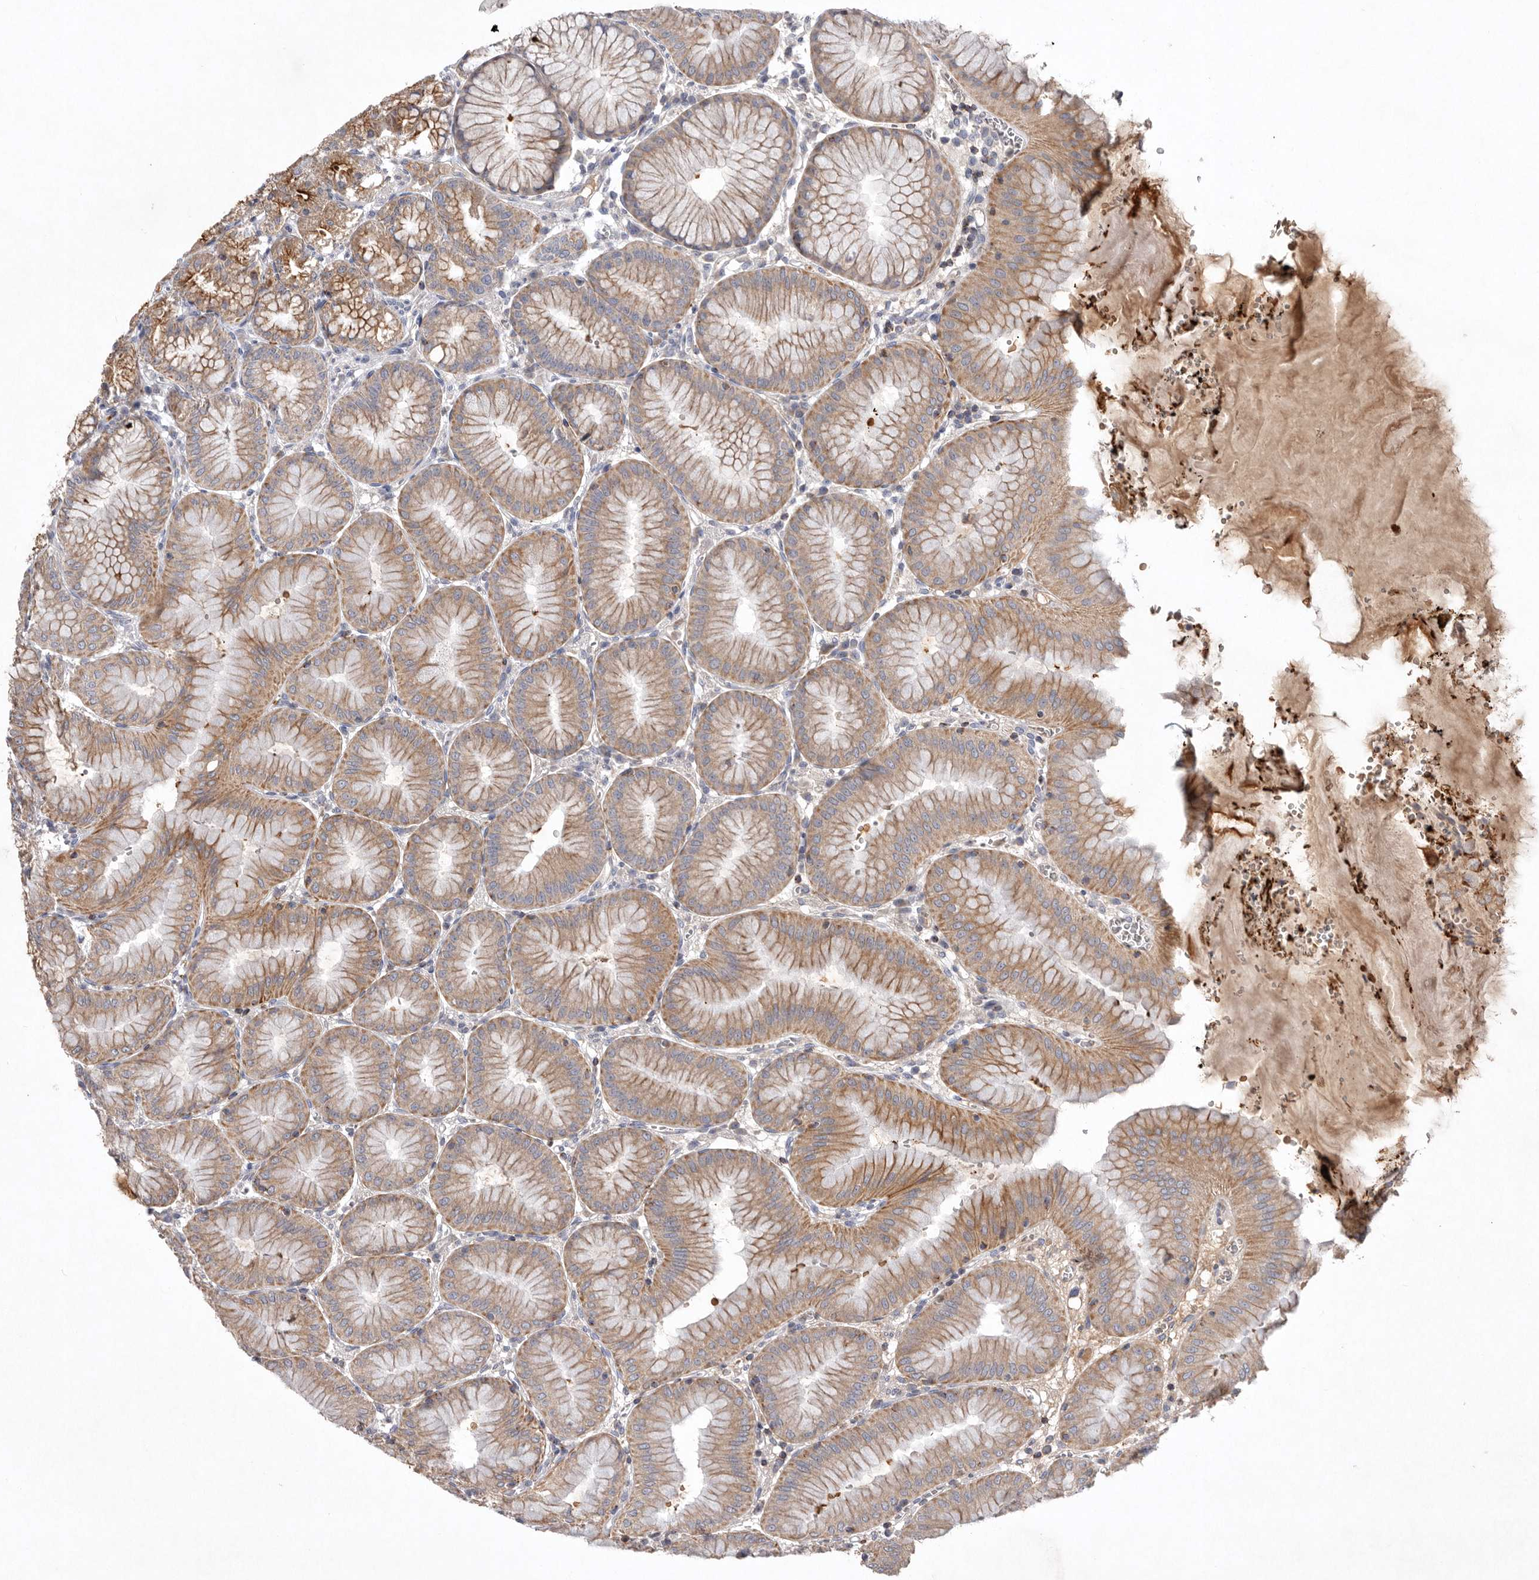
{"staining": {"intensity": "moderate", "quantity": ">75%", "location": "cytoplasmic/membranous"}, "tissue": "stomach", "cell_type": "Glandular cells", "image_type": "normal", "snomed": [{"axis": "morphology", "description": "Normal tissue, NOS"}, {"axis": "topography", "description": "Stomach, lower"}], "caption": "There is medium levels of moderate cytoplasmic/membranous staining in glandular cells of normal stomach, as demonstrated by immunohistochemical staining (brown color).", "gene": "TNFSF14", "patient": {"sex": "male", "age": 71}}